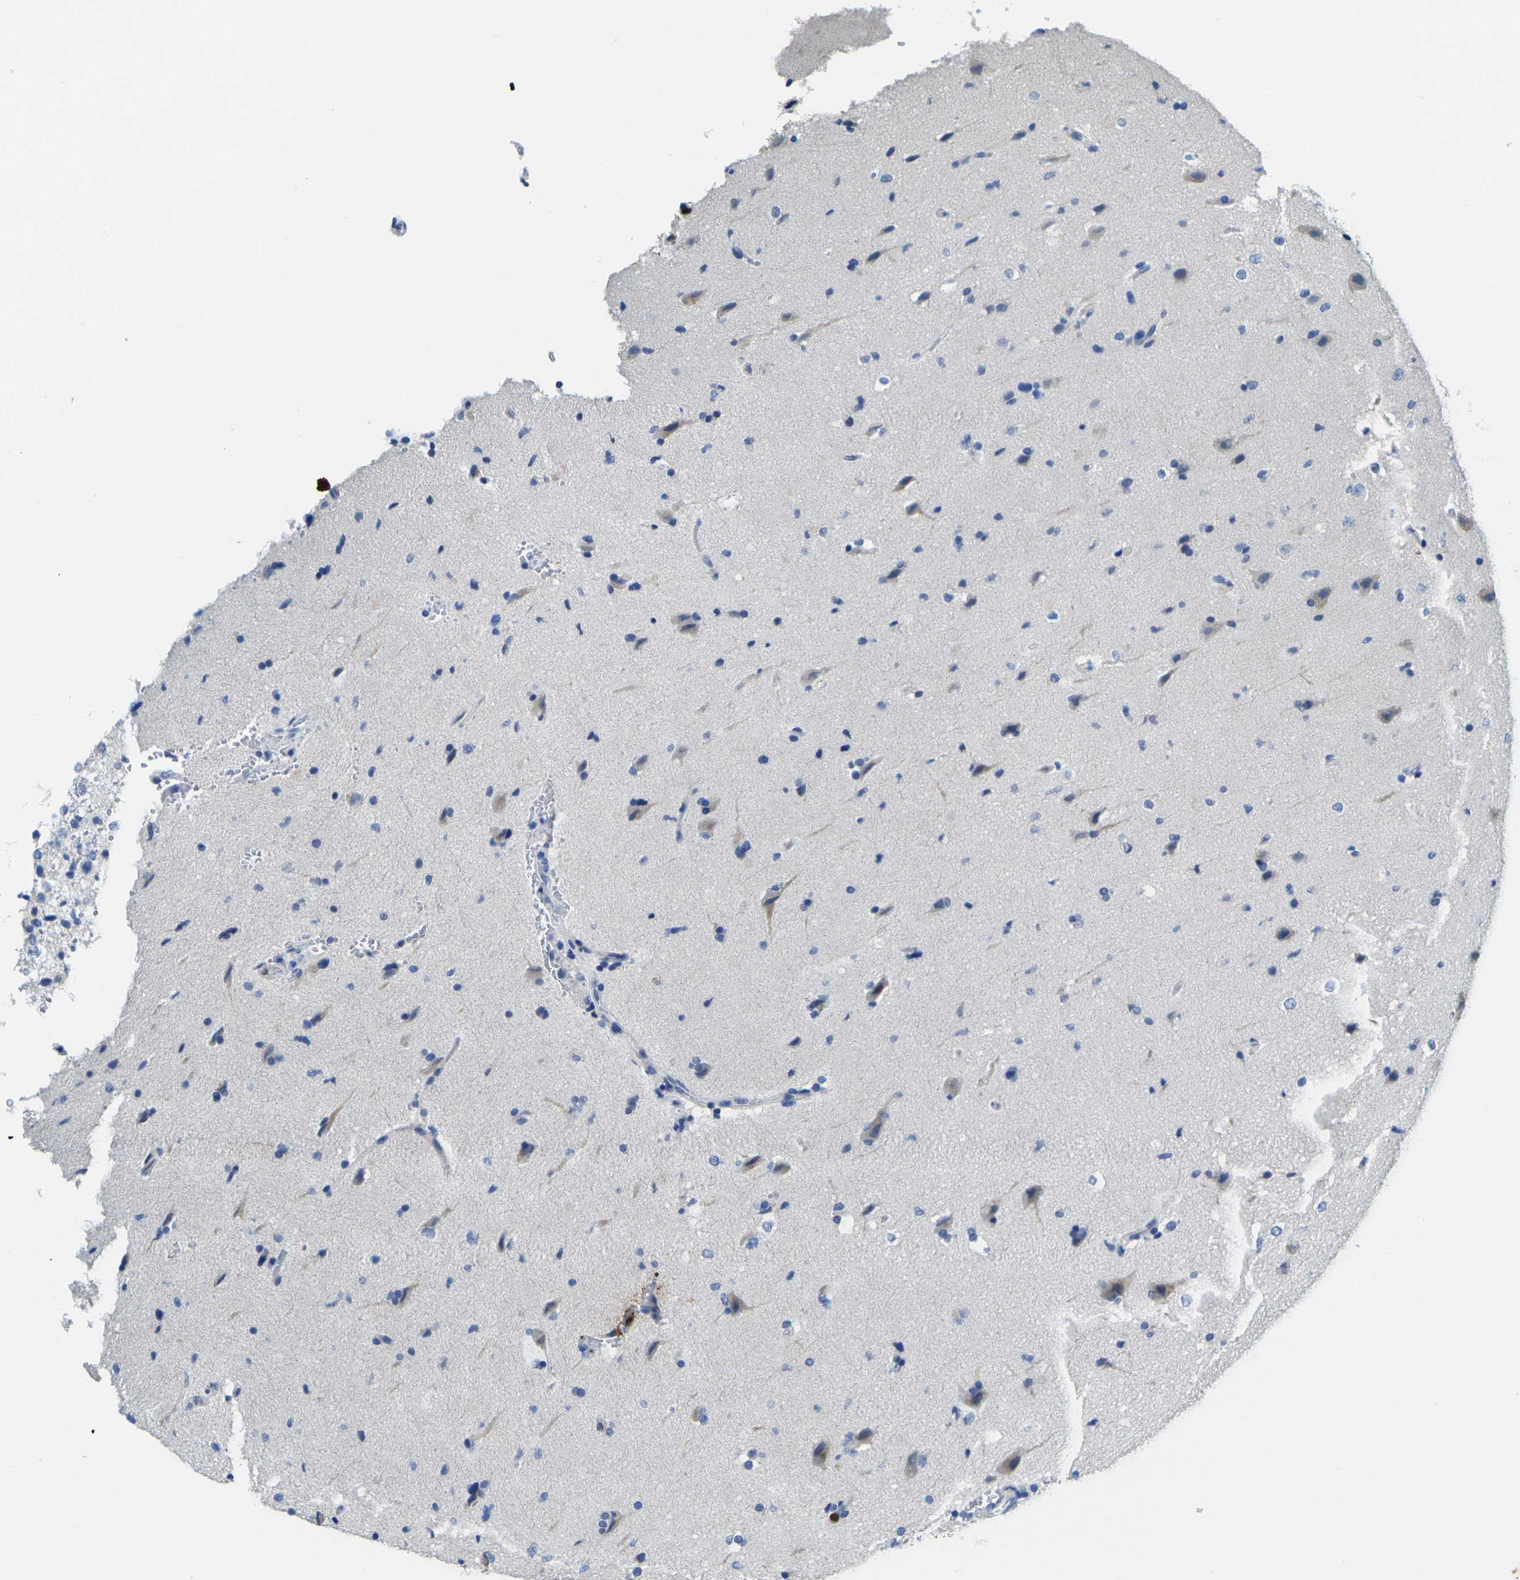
{"staining": {"intensity": "negative", "quantity": "none", "location": "none"}, "tissue": "glioma", "cell_type": "Tumor cells", "image_type": "cancer", "snomed": [{"axis": "morphology", "description": "Glioma, malignant, Low grade"}, {"axis": "topography", "description": "Brain"}], "caption": "This image is of glioma stained with immunohistochemistry (IHC) to label a protein in brown with the nuclei are counter-stained blue. There is no expression in tumor cells.", "gene": "S100A9", "patient": {"sex": "female", "age": 37}}